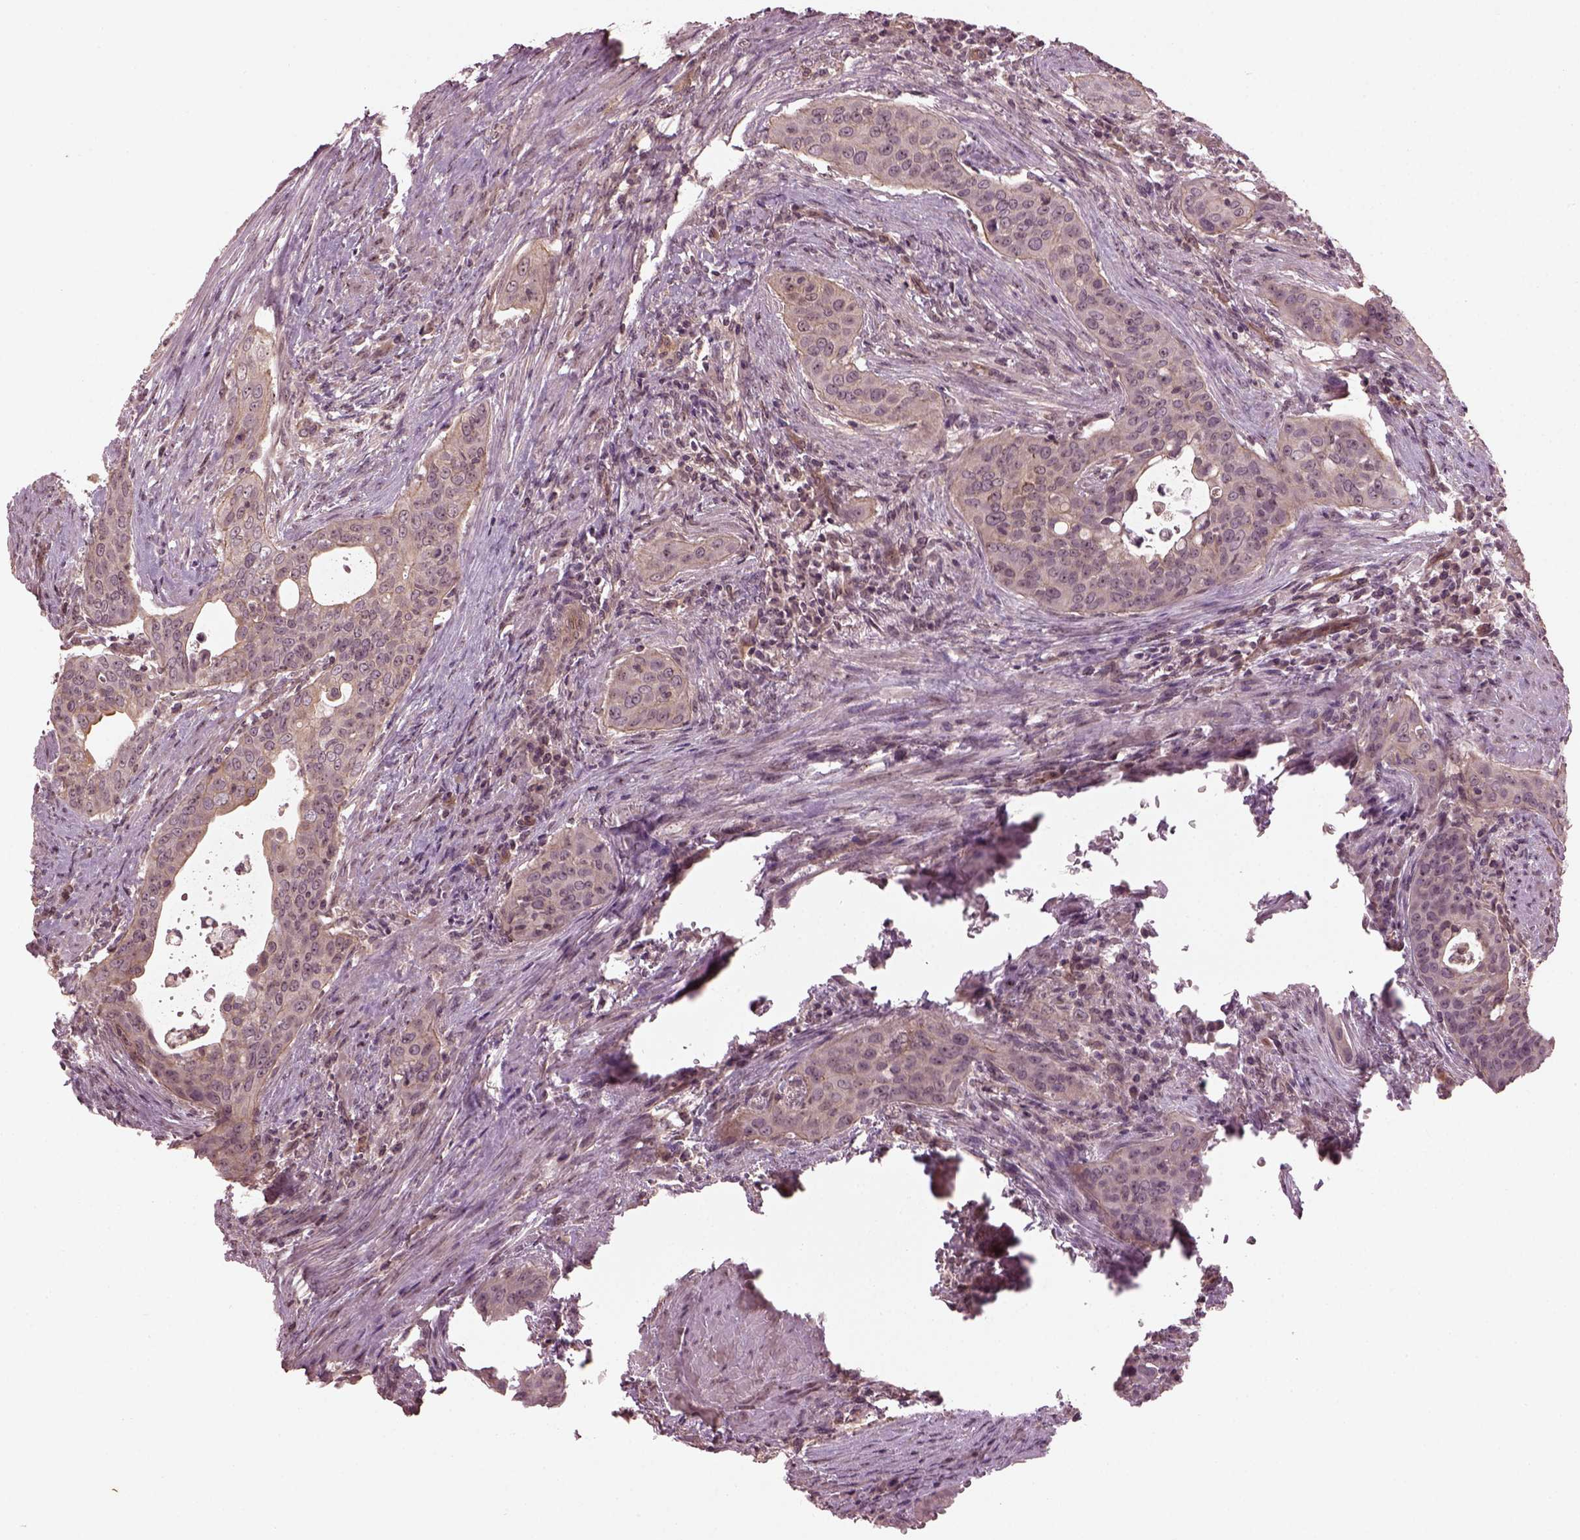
{"staining": {"intensity": "weak", "quantity": "<25%", "location": "nuclear"}, "tissue": "urothelial cancer", "cell_type": "Tumor cells", "image_type": "cancer", "snomed": [{"axis": "morphology", "description": "Urothelial carcinoma, High grade"}, {"axis": "topography", "description": "Urinary bladder"}], "caption": "IHC micrograph of human urothelial cancer stained for a protein (brown), which displays no expression in tumor cells.", "gene": "GNRH1", "patient": {"sex": "male", "age": 82}}